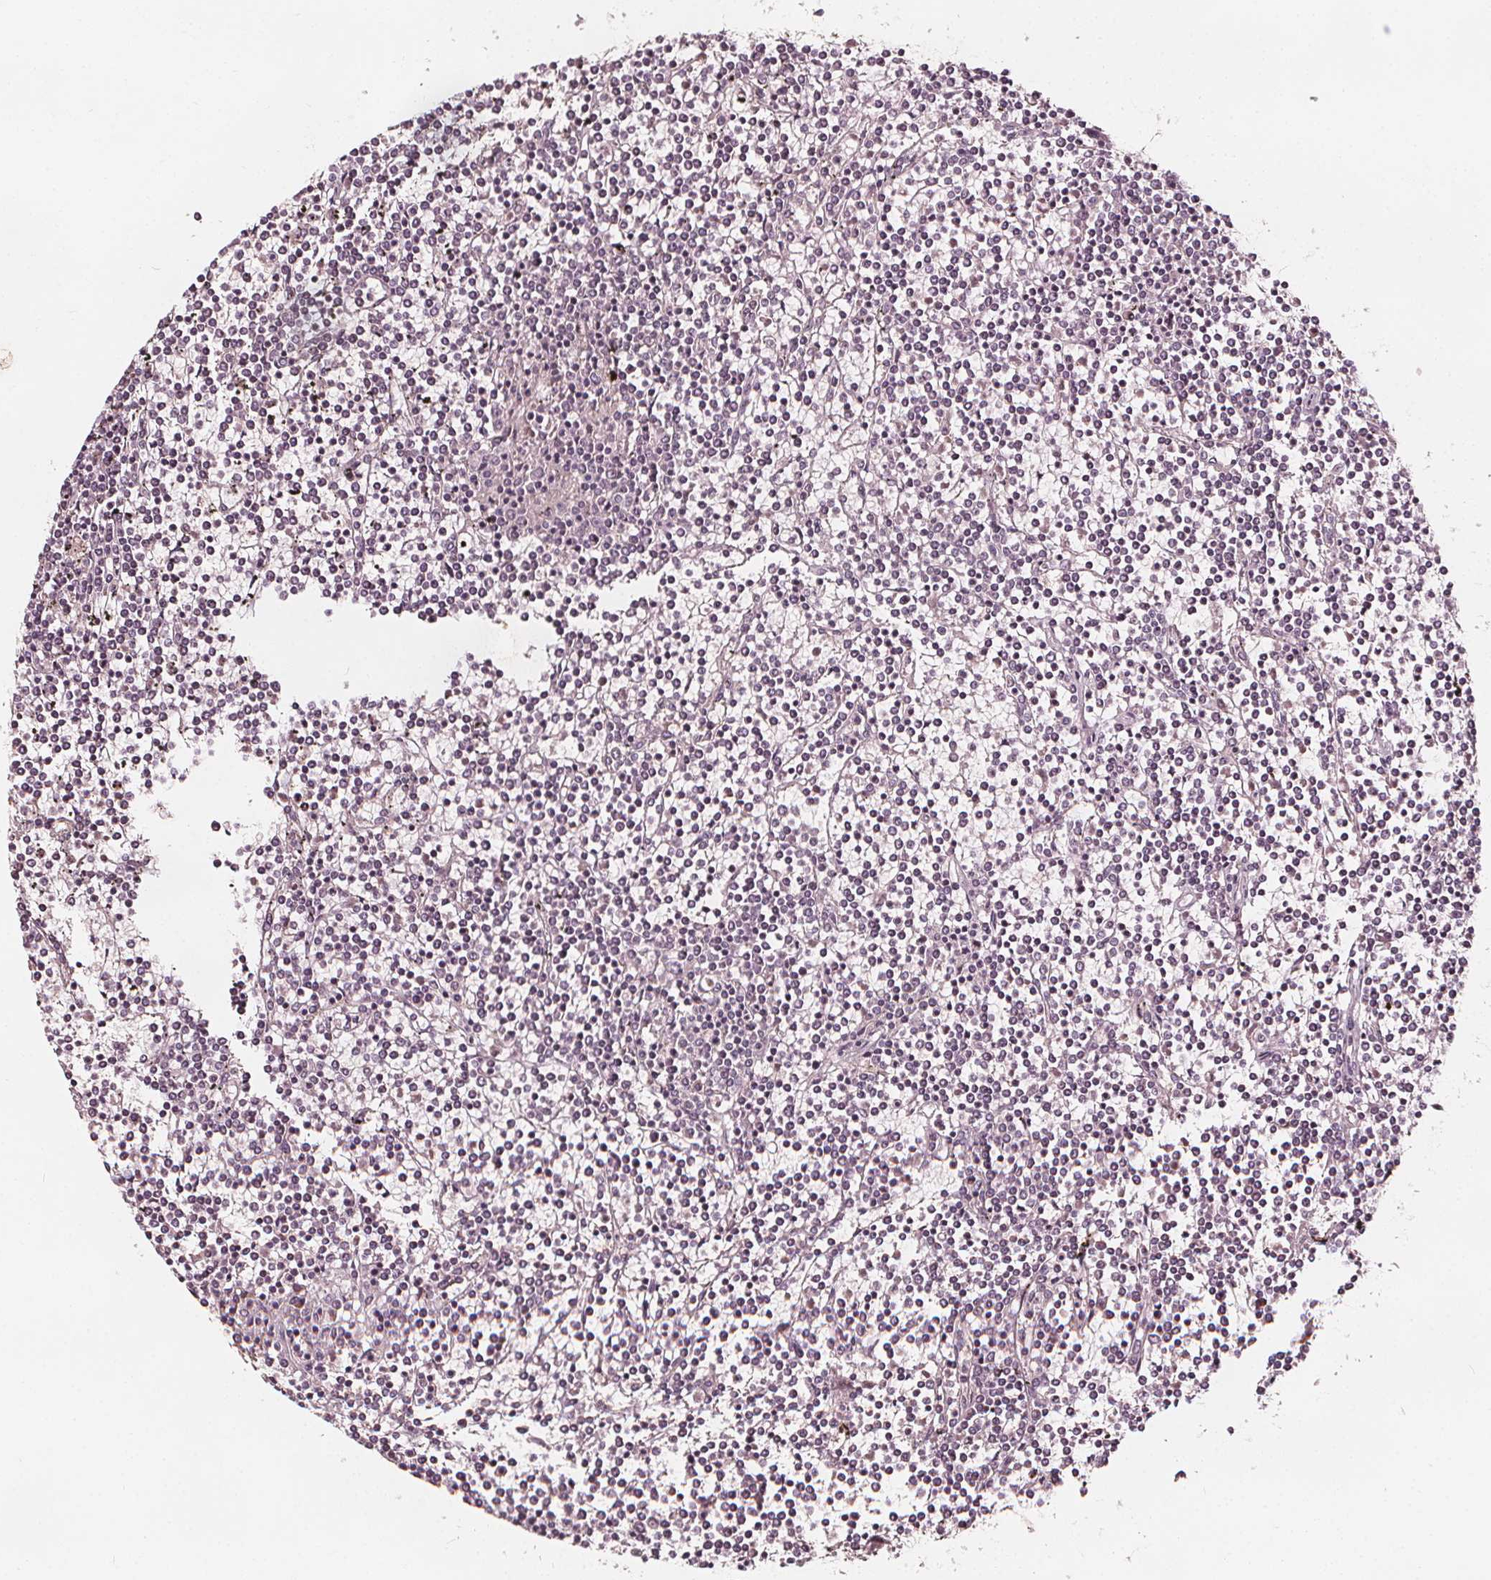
{"staining": {"intensity": "negative", "quantity": "none", "location": "none"}, "tissue": "lymphoma", "cell_type": "Tumor cells", "image_type": "cancer", "snomed": [{"axis": "morphology", "description": "Malignant lymphoma, non-Hodgkin's type, Low grade"}, {"axis": "topography", "description": "Spleen"}], "caption": "A histopathology image of lymphoma stained for a protein demonstrates no brown staining in tumor cells.", "gene": "NPC1L1", "patient": {"sex": "female", "age": 19}}